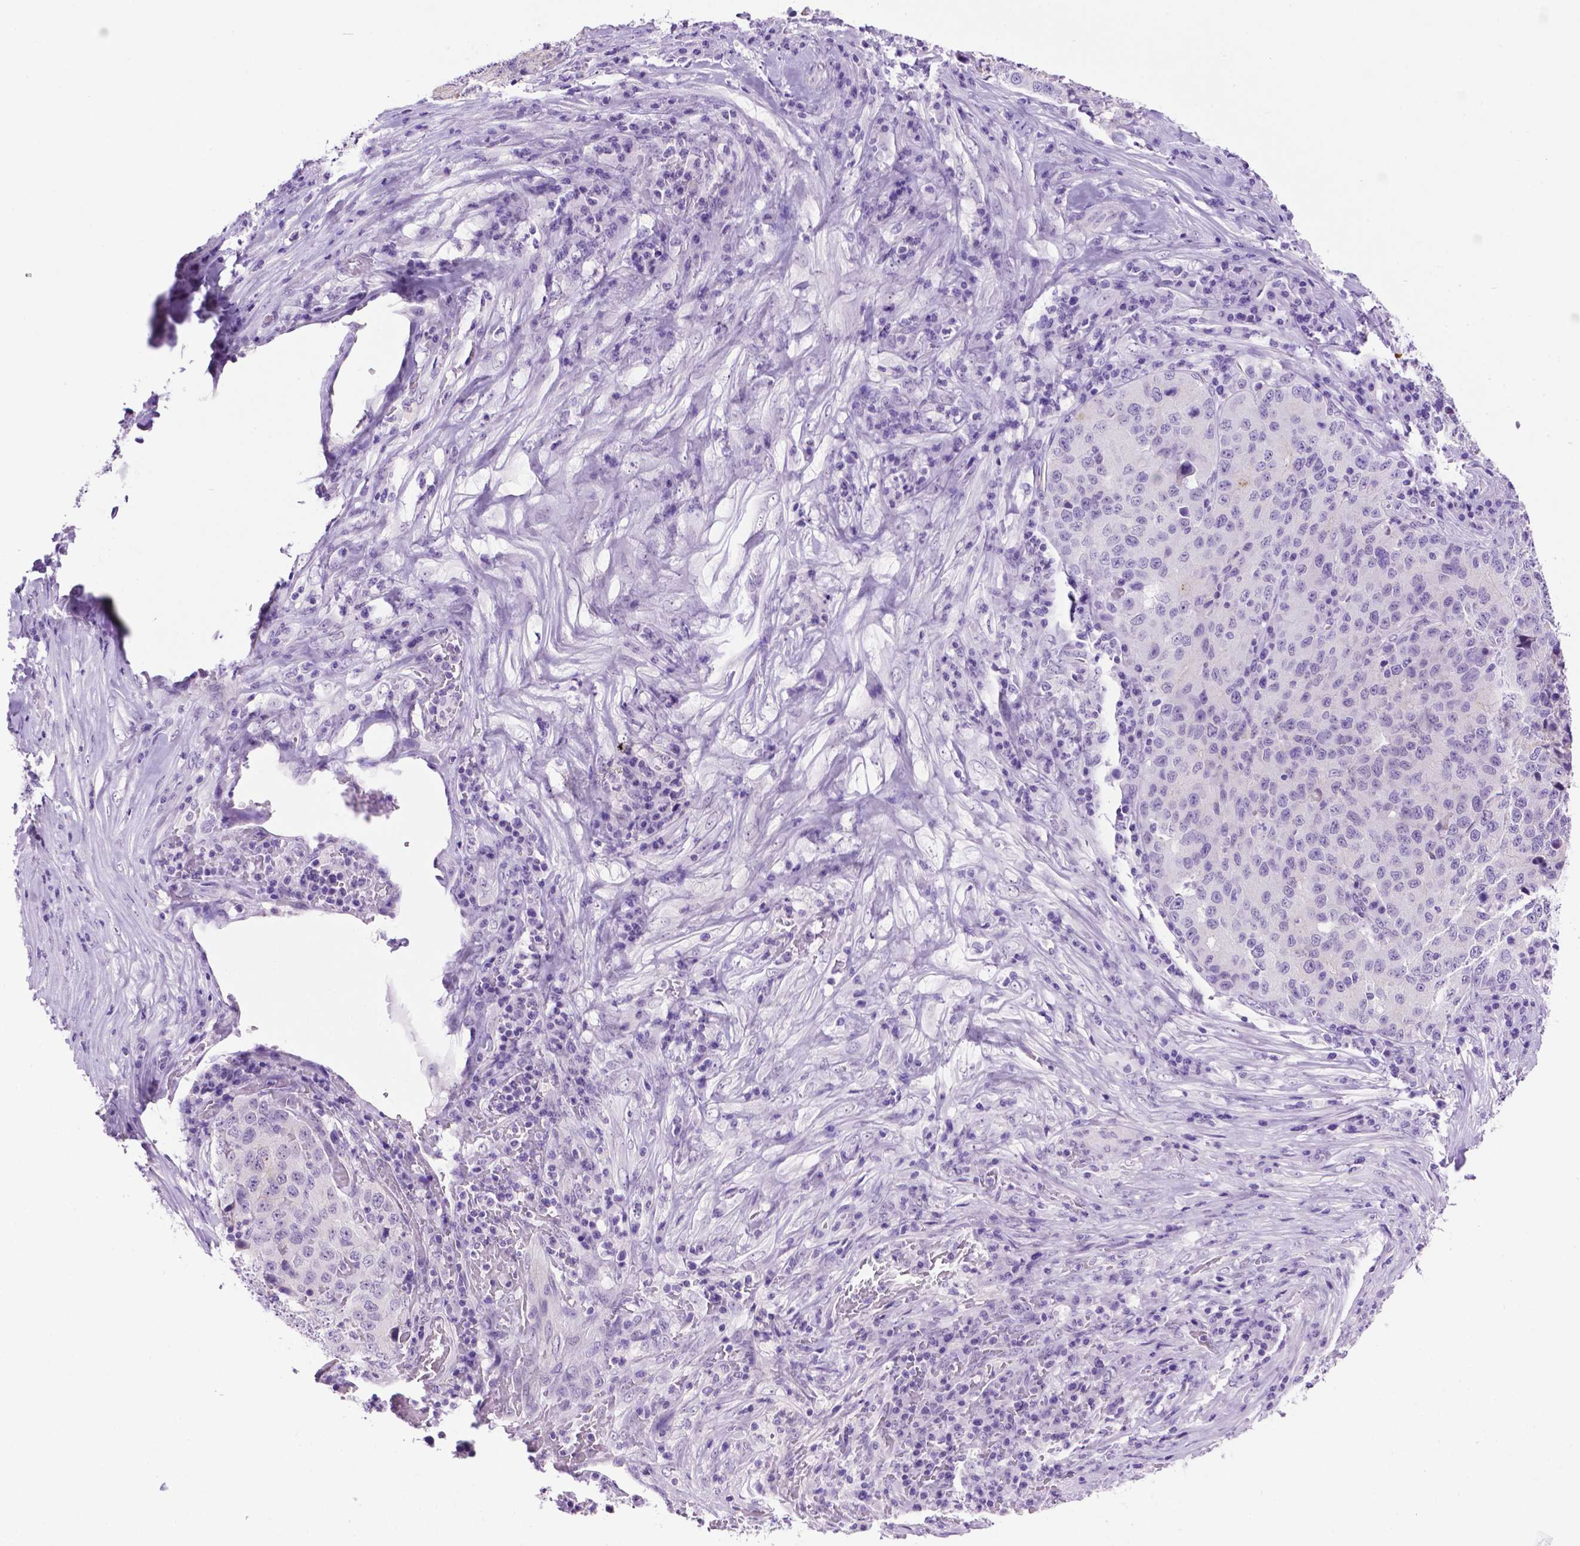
{"staining": {"intensity": "negative", "quantity": "none", "location": "none"}, "tissue": "stomach cancer", "cell_type": "Tumor cells", "image_type": "cancer", "snomed": [{"axis": "morphology", "description": "Adenocarcinoma, NOS"}, {"axis": "topography", "description": "Stomach"}], "caption": "Human stomach cancer (adenocarcinoma) stained for a protein using immunohistochemistry (IHC) reveals no staining in tumor cells.", "gene": "TACSTD2", "patient": {"sex": "male", "age": 71}}